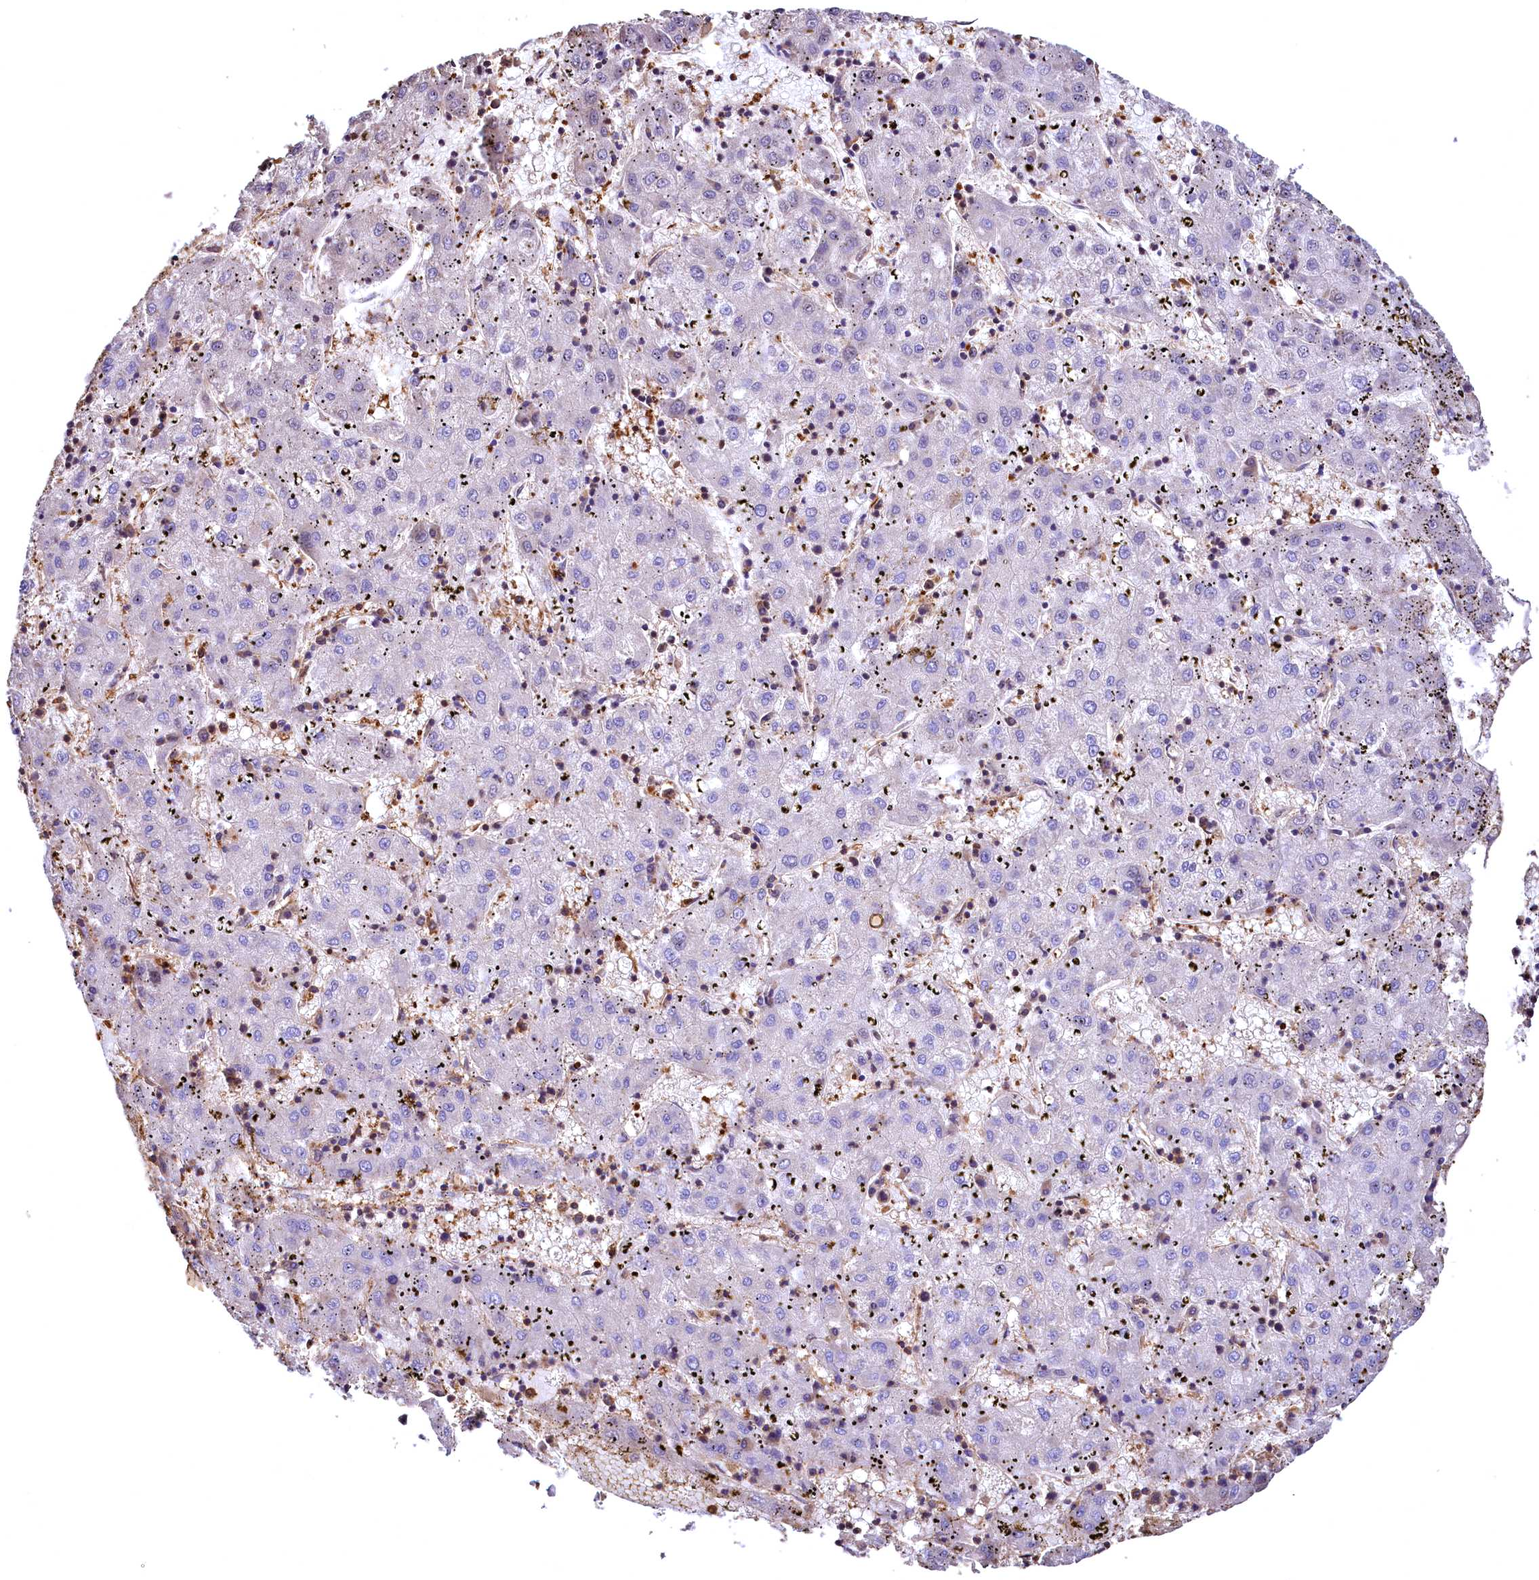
{"staining": {"intensity": "negative", "quantity": "none", "location": "none"}, "tissue": "liver cancer", "cell_type": "Tumor cells", "image_type": "cancer", "snomed": [{"axis": "morphology", "description": "Carcinoma, Hepatocellular, NOS"}, {"axis": "topography", "description": "Liver"}], "caption": "Immunohistochemical staining of liver cancer demonstrates no significant staining in tumor cells.", "gene": "RARS2", "patient": {"sex": "male", "age": 72}}